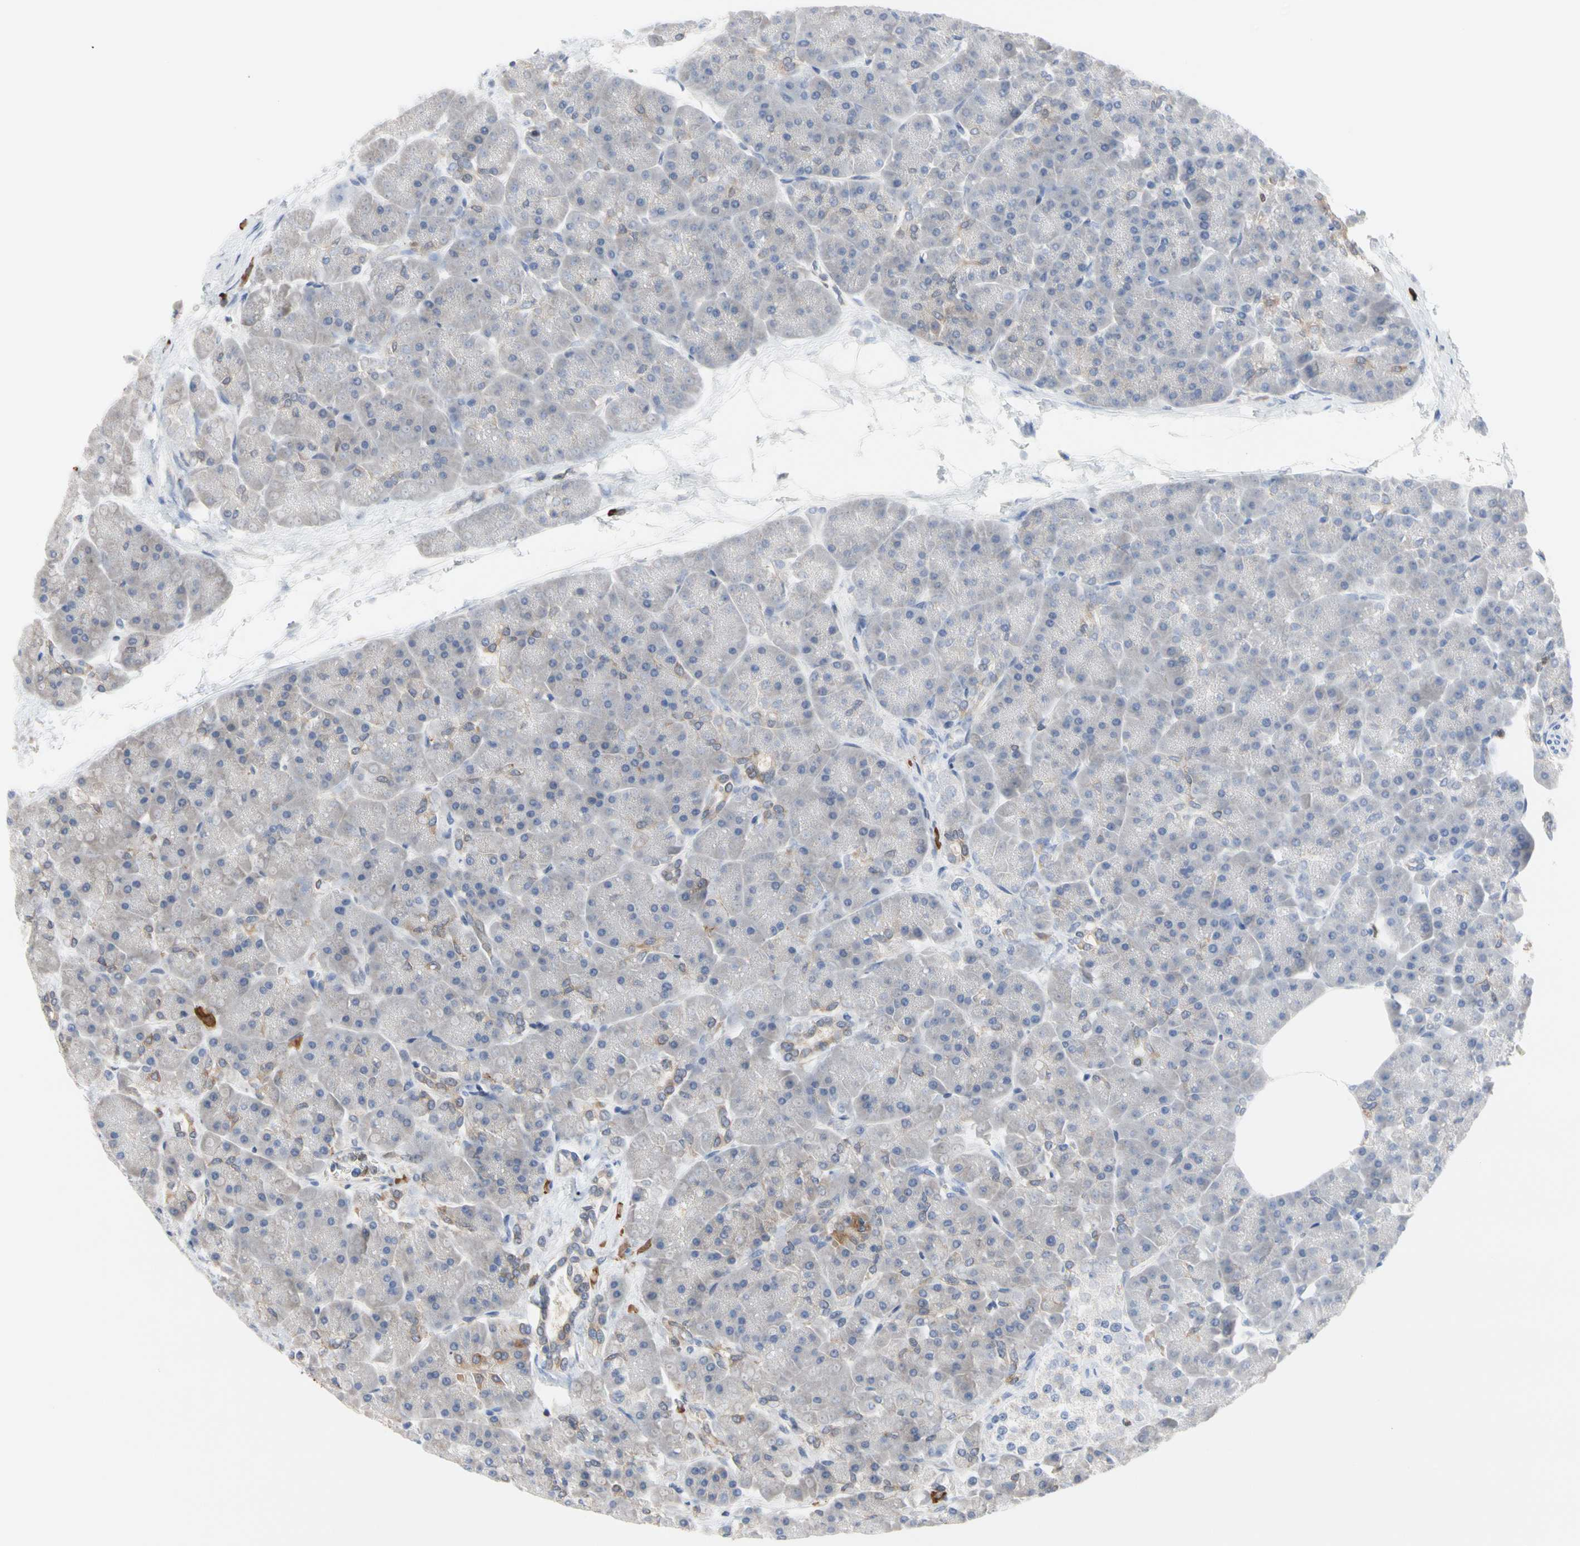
{"staining": {"intensity": "weak", "quantity": "<25%", "location": "cytoplasmic/membranous"}, "tissue": "pancreas", "cell_type": "Exocrine glandular cells", "image_type": "normal", "snomed": [{"axis": "morphology", "description": "Normal tissue, NOS"}, {"axis": "topography", "description": "Pancreas"}], "caption": "Immunohistochemical staining of benign human pancreas reveals no significant expression in exocrine glandular cells. (Immunohistochemistry (ihc), brightfield microscopy, high magnification).", "gene": "MCL1", "patient": {"sex": "female", "age": 70}}